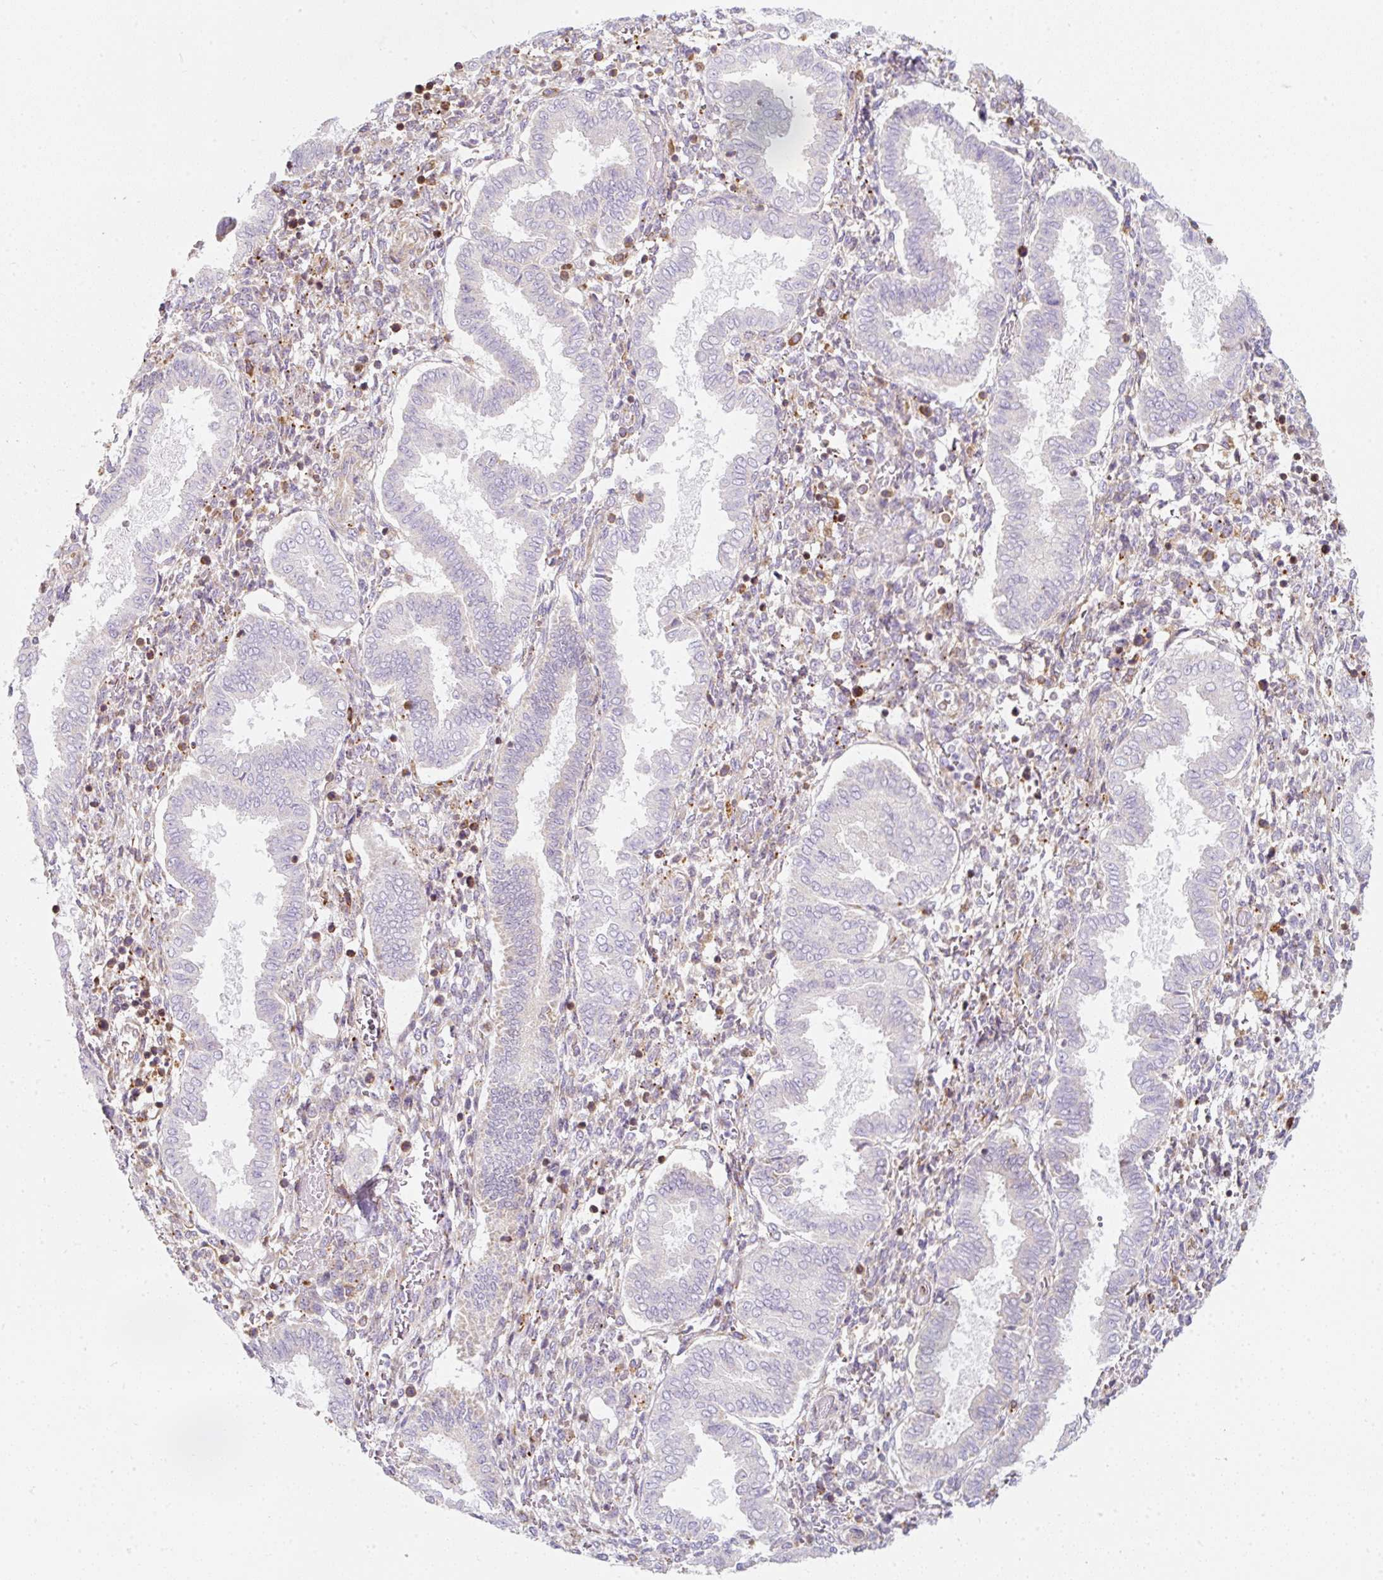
{"staining": {"intensity": "weak", "quantity": "25%-75%", "location": "cytoplasmic/membranous"}, "tissue": "endometrium", "cell_type": "Cells in endometrial stroma", "image_type": "normal", "snomed": [{"axis": "morphology", "description": "Normal tissue, NOS"}, {"axis": "topography", "description": "Endometrium"}], "caption": "Immunohistochemistry photomicrograph of normal human endometrium stained for a protein (brown), which reveals low levels of weak cytoplasmic/membranous staining in about 25%-75% of cells in endometrial stroma.", "gene": "ERAP2", "patient": {"sex": "female", "age": 24}}